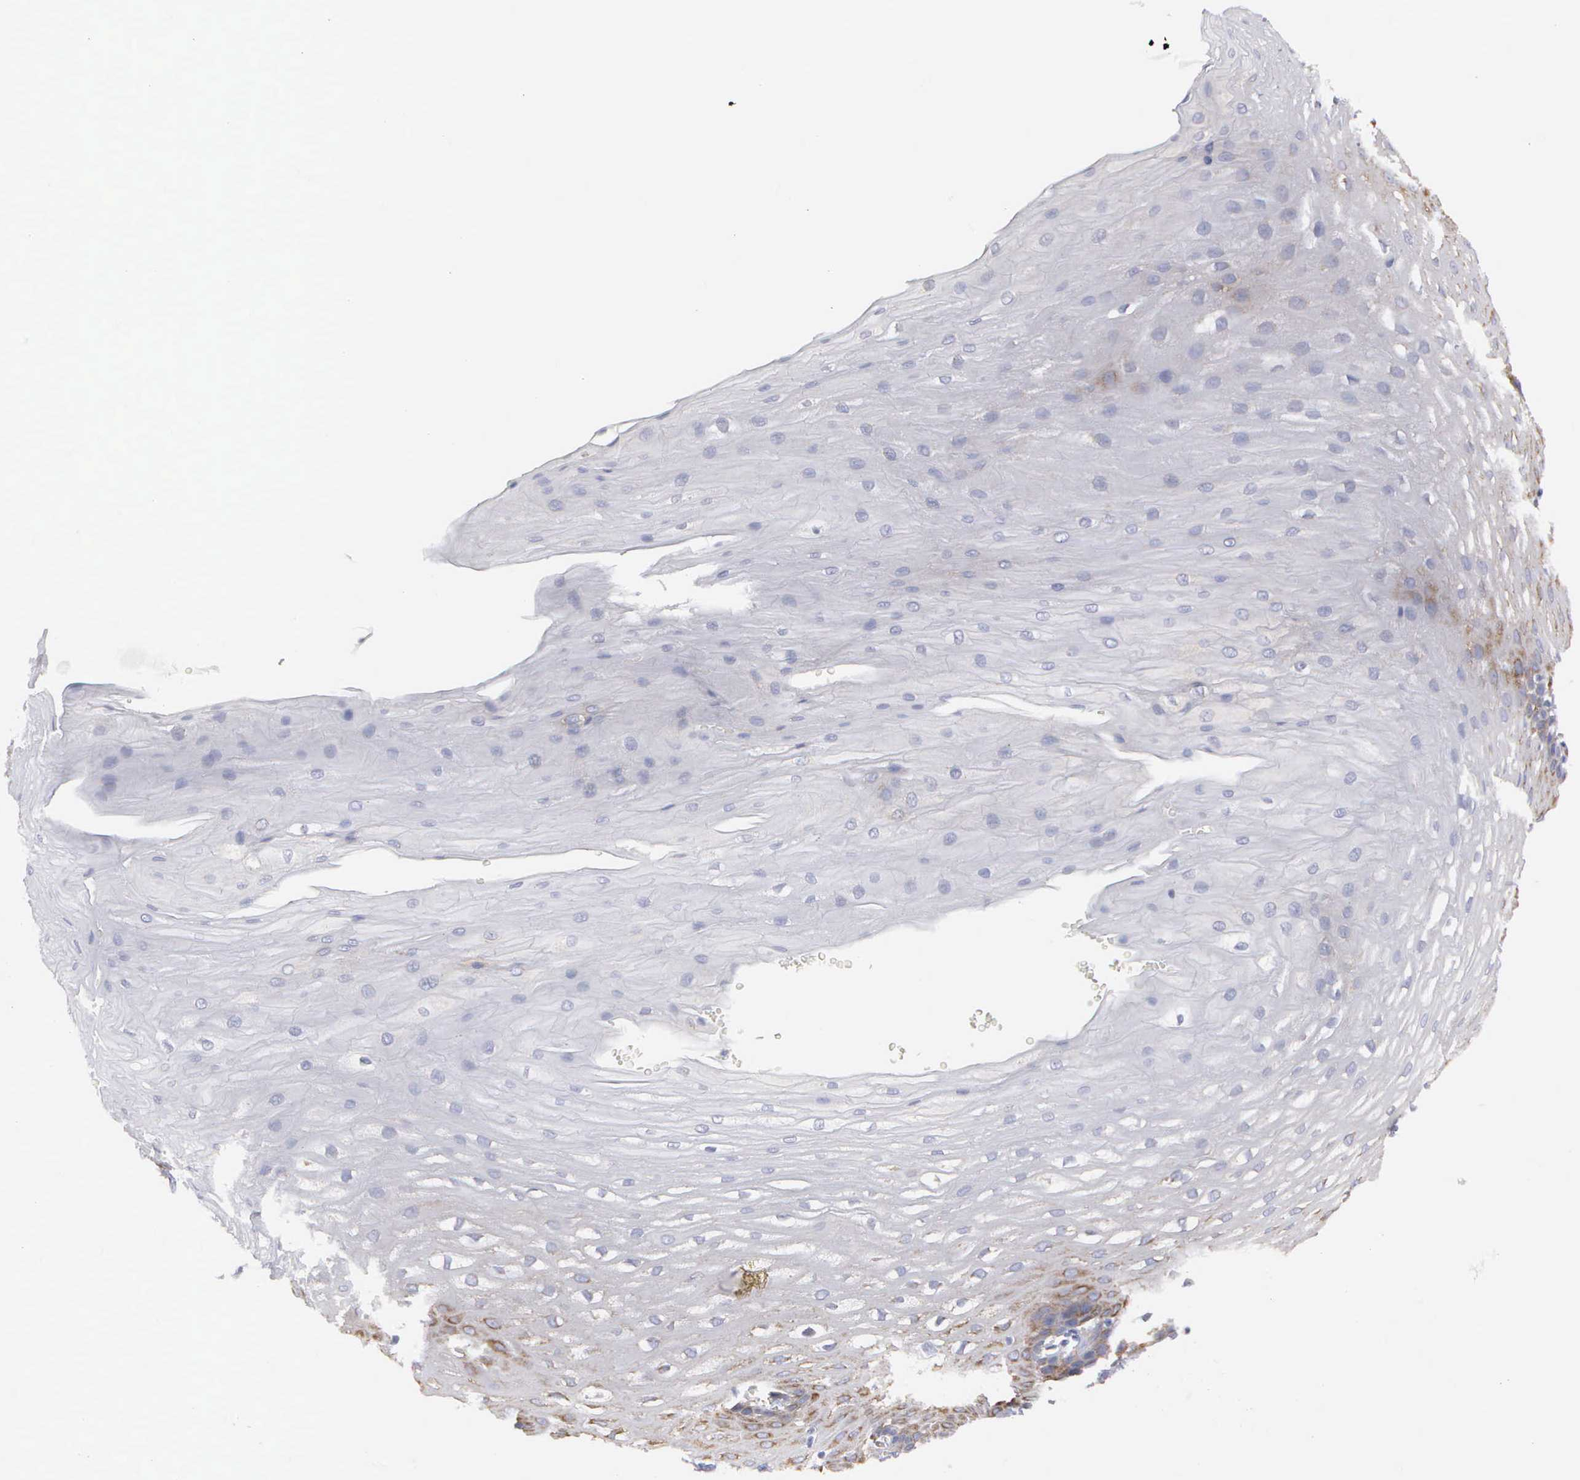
{"staining": {"intensity": "weak", "quantity": "<25%", "location": "cytoplasmic/membranous"}, "tissue": "esophagus", "cell_type": "Squamous epithelial cells", "image_type": "normal", "snomed": [{"axis": "morphology", "description": "Normal tissue, NOS"}, {"axis": "topography", "description": "Esophagus"}], "caption": "Esophagus stained for a protein using IHC shows no positivity squamous epithelial cells.", "gene": "CEP170B", "patient": {"sex": "male", "age": 70}}